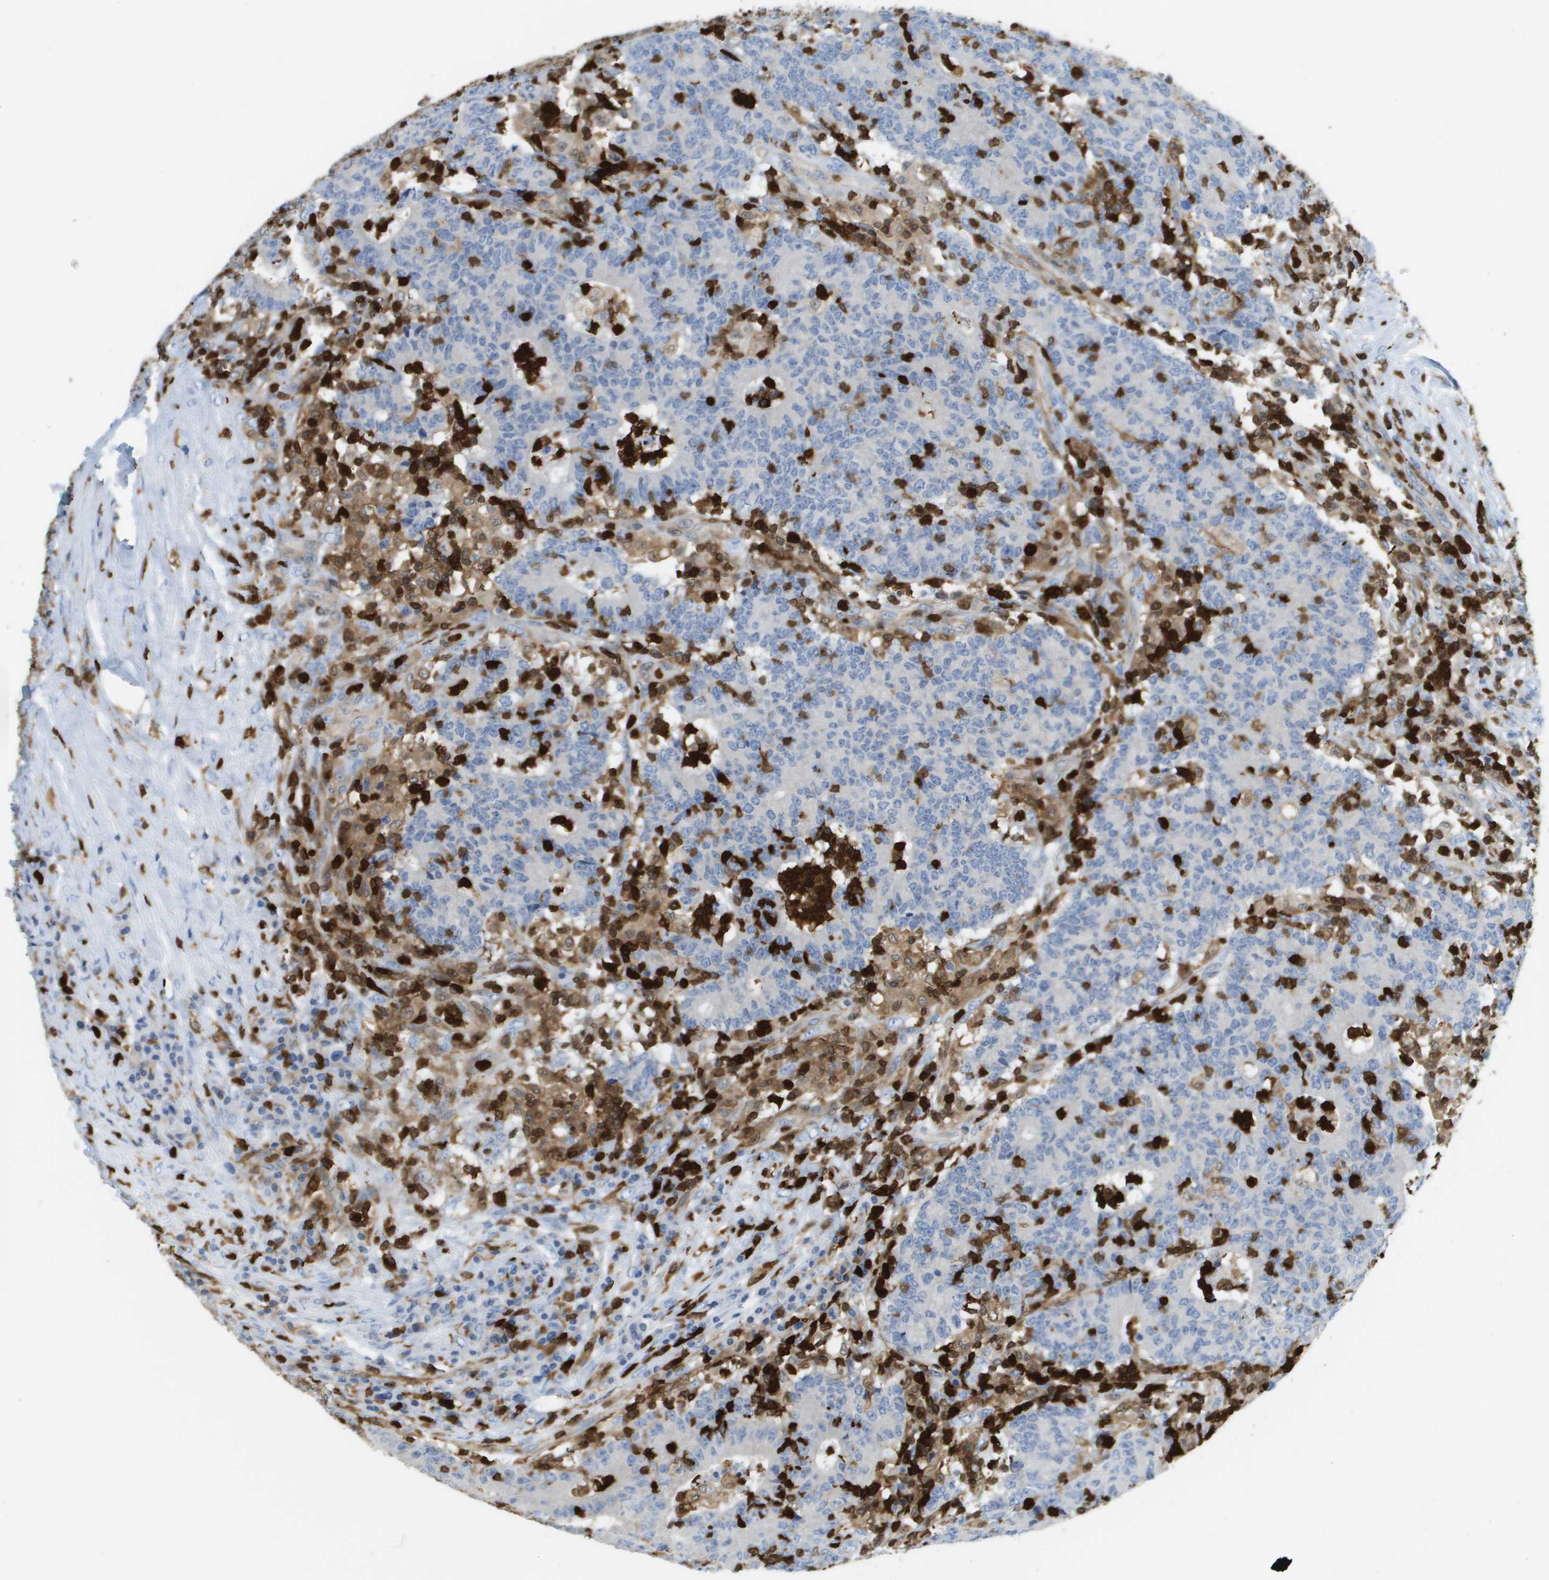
{"staining": {"intensity": "weak", "quantity": "<25%", "location": "cytoplasmic/membranous"}, "tissue": "colorectal cancer", "cell_type": "Tumor cells", "image_type": "cancer", "snomed": [{"axis": "morphology", "description": "Normal tissue, NOS"}, {"axis": "morphology", "description": "Adenocarcinoma, NOS"}, {"axis": "topography", "description": "Colon"}], "caption": "Colorectal cancer was stained to show a protein in brown. There is no significant expression in tumor cells. (IHC, brightfield microscopy, high magnification).", "gene": "DOCK5", "patient": {"sex": "female", "age": 75}}